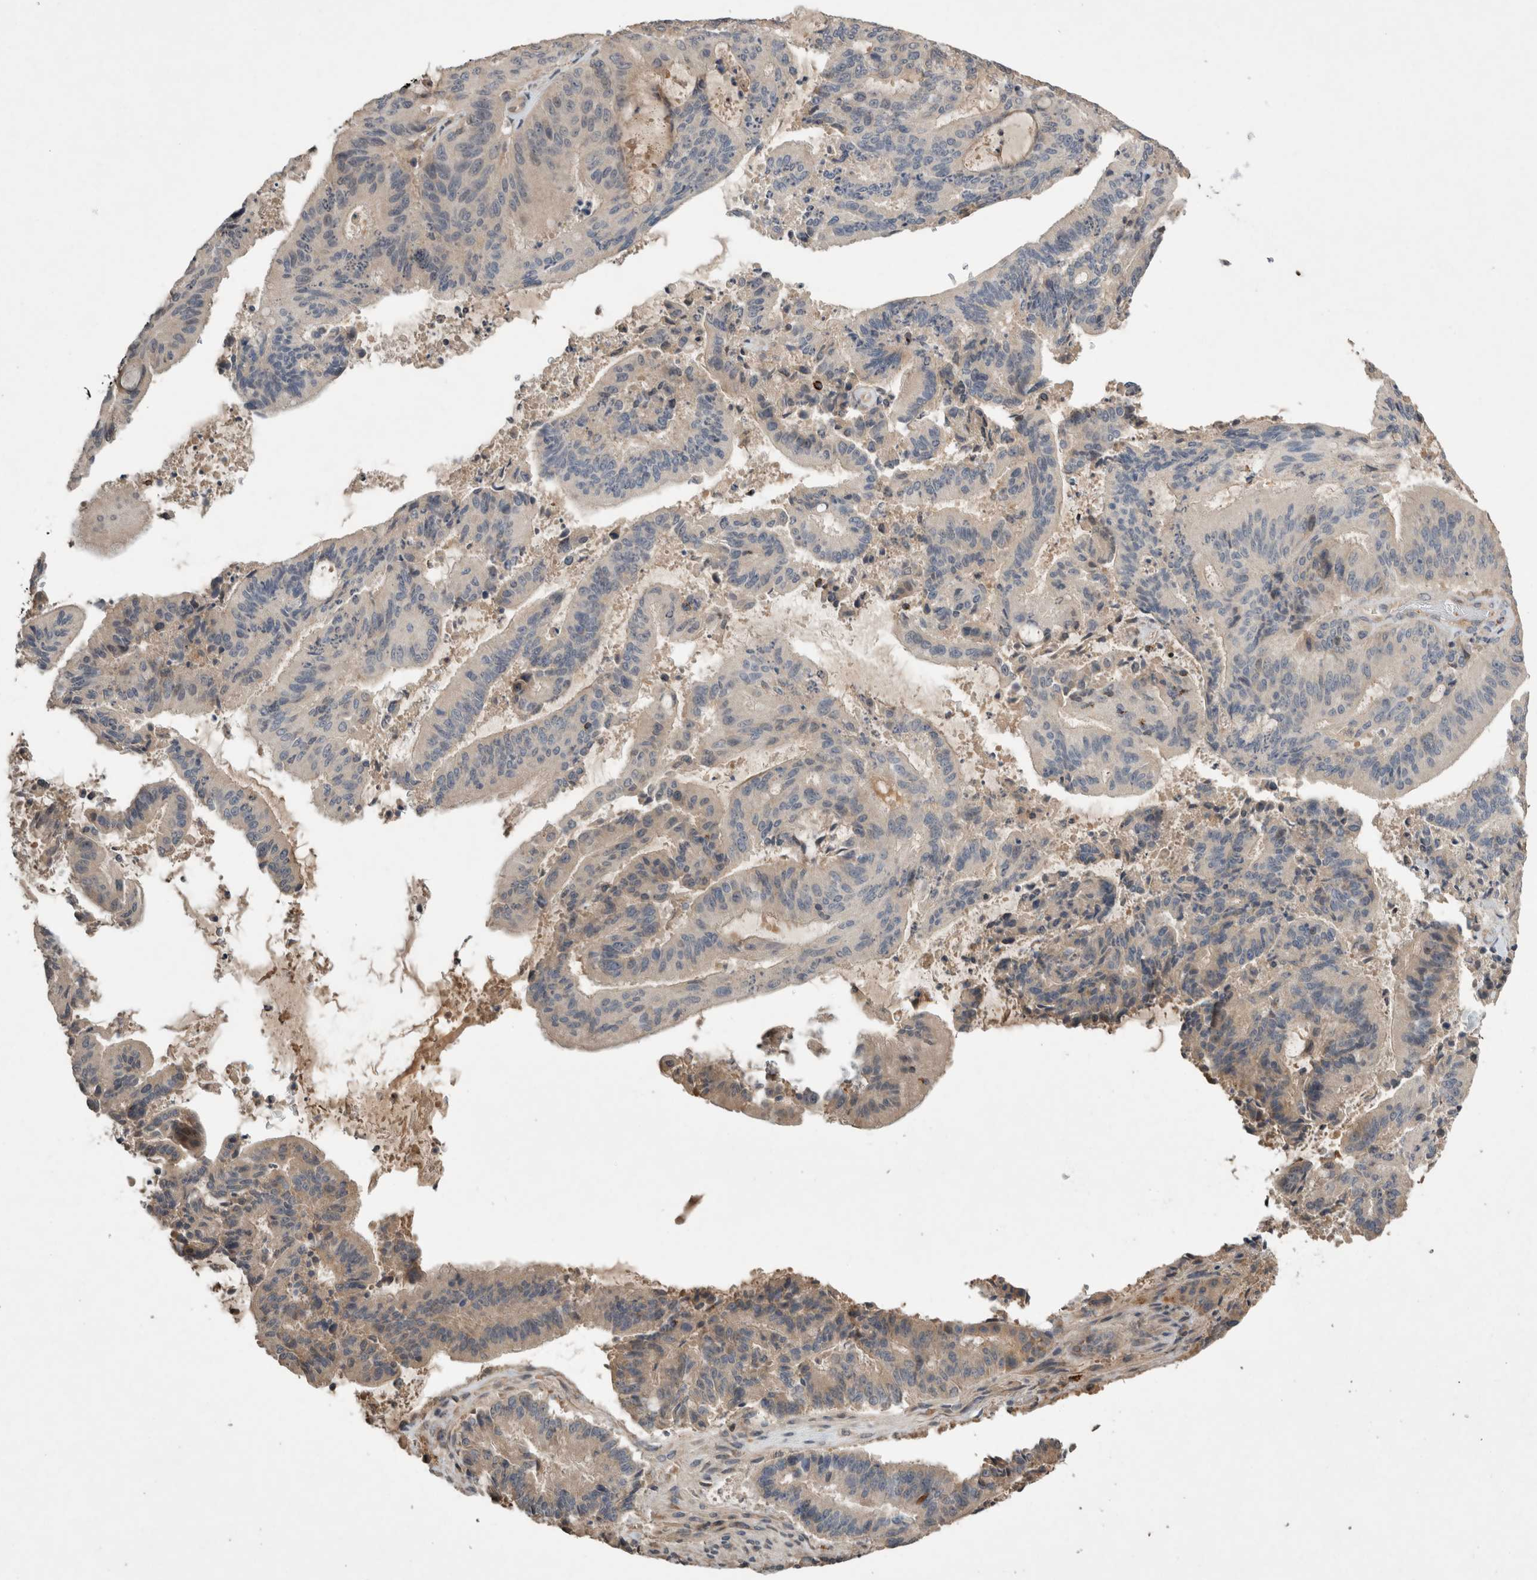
{"staining": {"intensity": "negative", "quantity": "none", "location": "none"}, "tissue": "liver cancer", "cell_type": "Tumor cells", "image_type": "cancer", "snomed": [{"axis": "morphology", "description": "Normal tissue, NOS"}, {"axis": "morphology", "description": "Cholangiocarcinoma"}, {"axis": "topography", "description": "Liver"}, {"axis": "topography", "description": "Peripheral nerve tissue"}], "caption": "A high-resolution micrograph shows immunohistochemistry (IHC) staining of liver cancer (cholangiocarcinoma), which reveals no significant staining in tumor cells. (Stains: DAB (3,3'-diaminobenzidine) IHC with hematoxylin counter stain, Microscopy: brightfield microscopy at high magnification).", "gene": "SERAC1", "patient": {"sex": "female", "age": 73}}